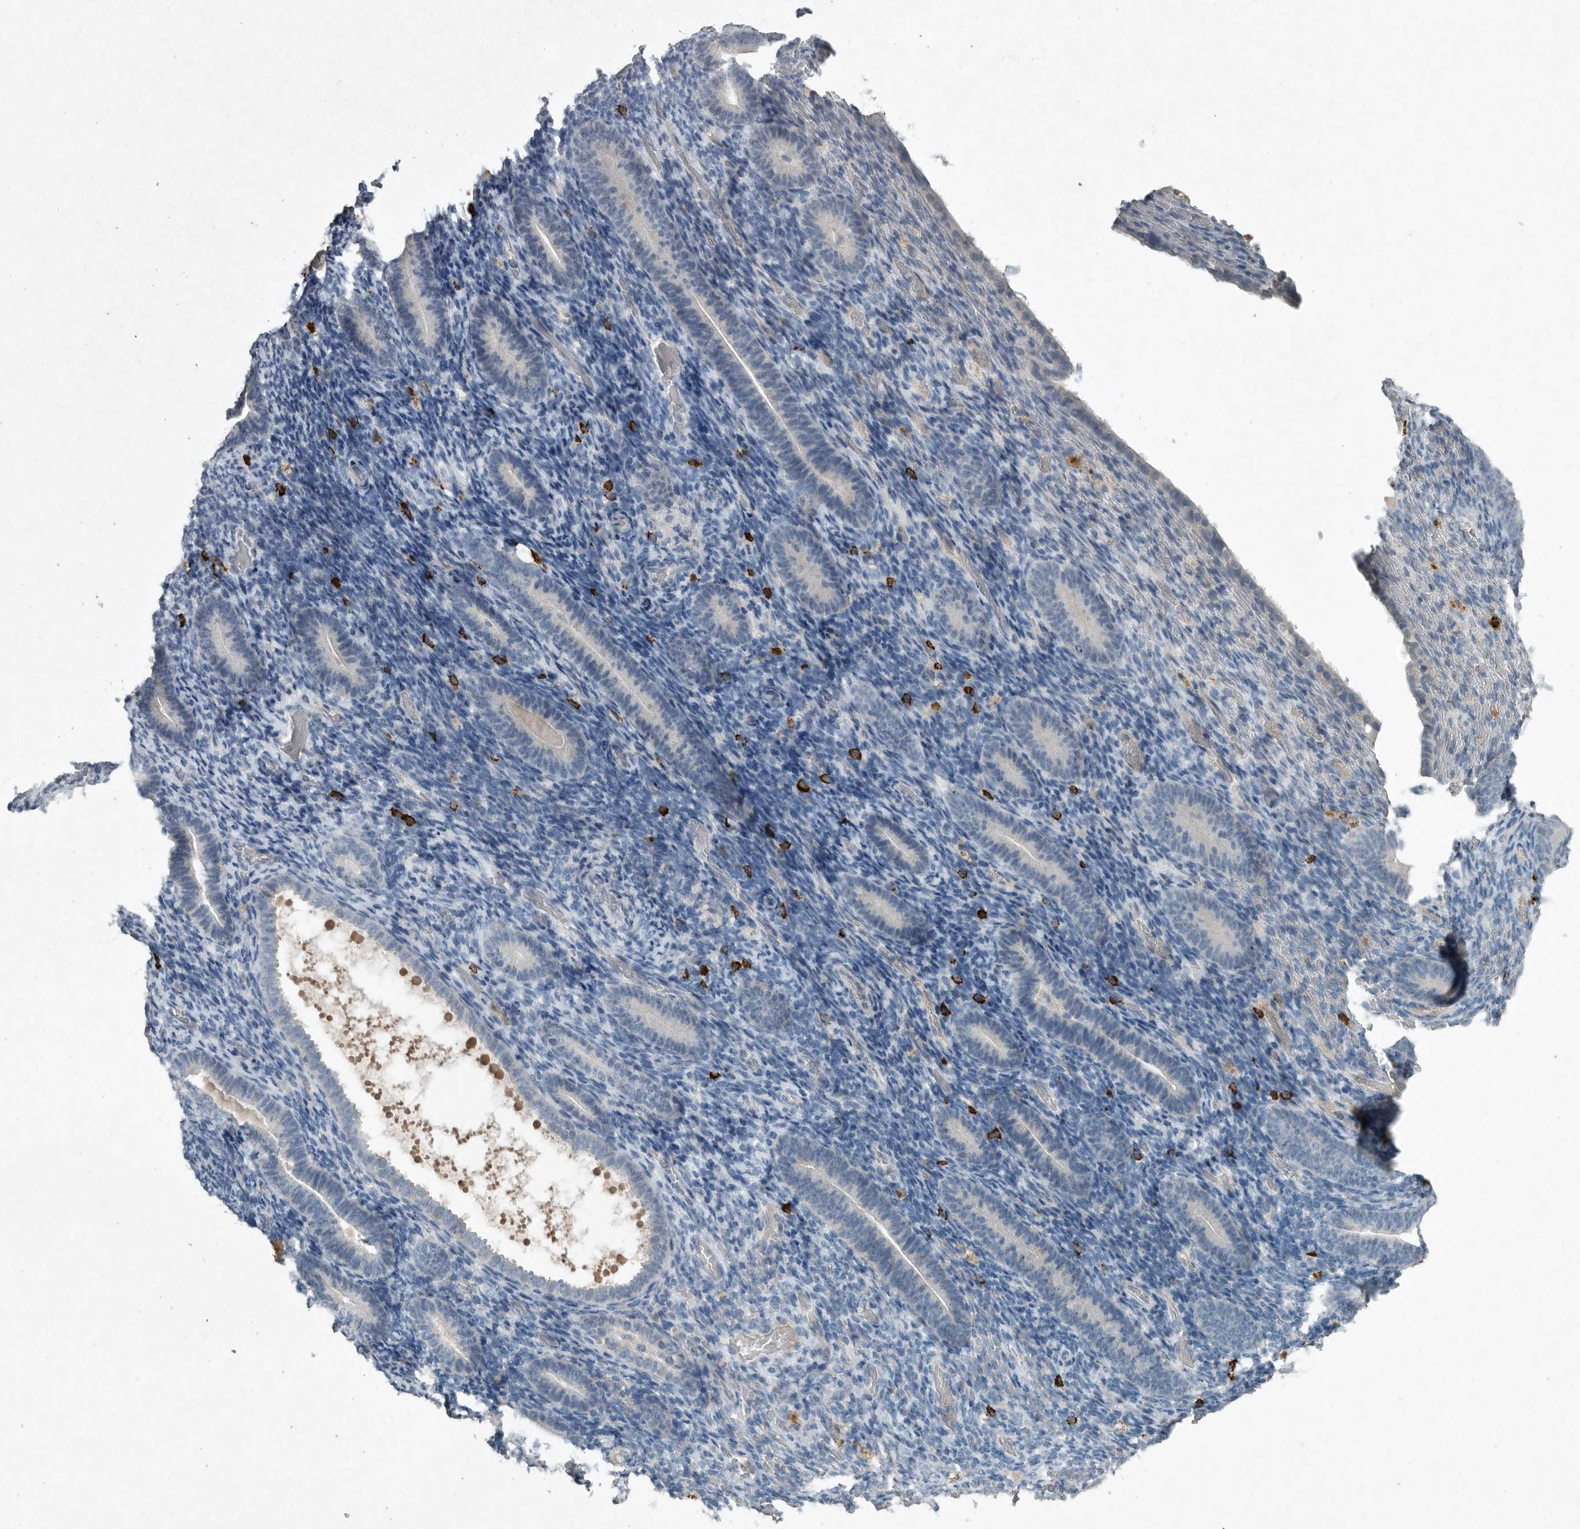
{"staining": {"intensity": "negative", "quantity": "none", "location": "none"}, "tissue": "endometrium", "cell_type": "Cells in endometrial stroma", "image_type": "normal", "snomed": [{"axis": "morphology", "description": "Normal tissue, NOS"}, {"axis": "topography", "description": "Endometrium"}], "caption": "This is an immunohistochemistry (IHC) photomicrograph of unremarkable human endometrium. There is no staining in cells in endometrial stroma.", "gene": "IL20", "patient": {"sex": "female", "age": 51}}